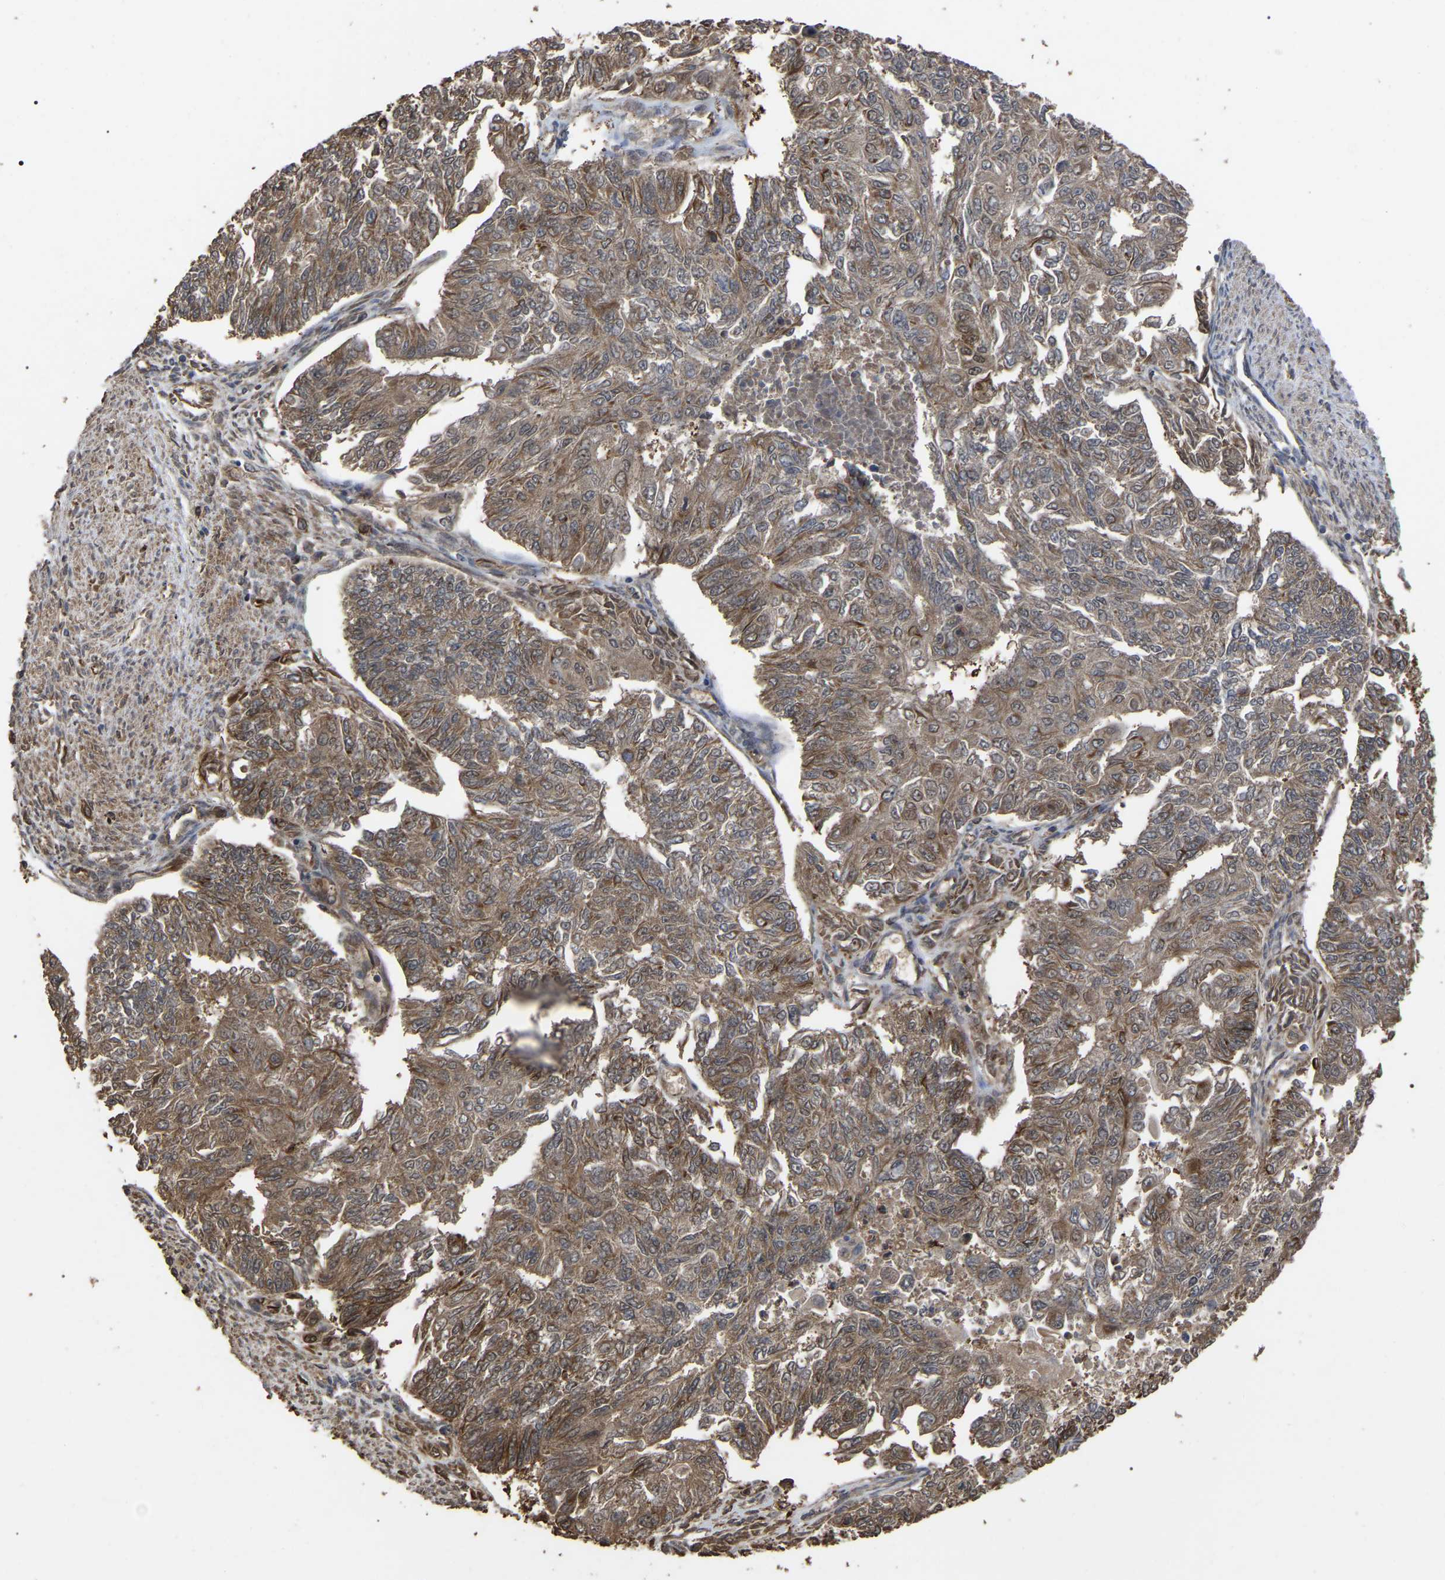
{"staining": {"intensity": "moderate", "quantity": ">75%", "location": "cytoplasmic/membranous"}, "tissue": "endometrial cancer", "cell_type": "Tumor cells", "image_type": "cancer", "snomed": [{"axis": "morphology", "description": "Adenocarcinoma, NOS"}, {"axis": "topography", "description": "Endometrium"}], "caption": "High-power microscopy captured an IHC image of endometrial adenocarcinoma, revealing moderate cytoplasmic/membranous positivity in about >75% of tumor cells.", "gene": "FAM161B", "patient": {"sex": "female", "age": 32}}